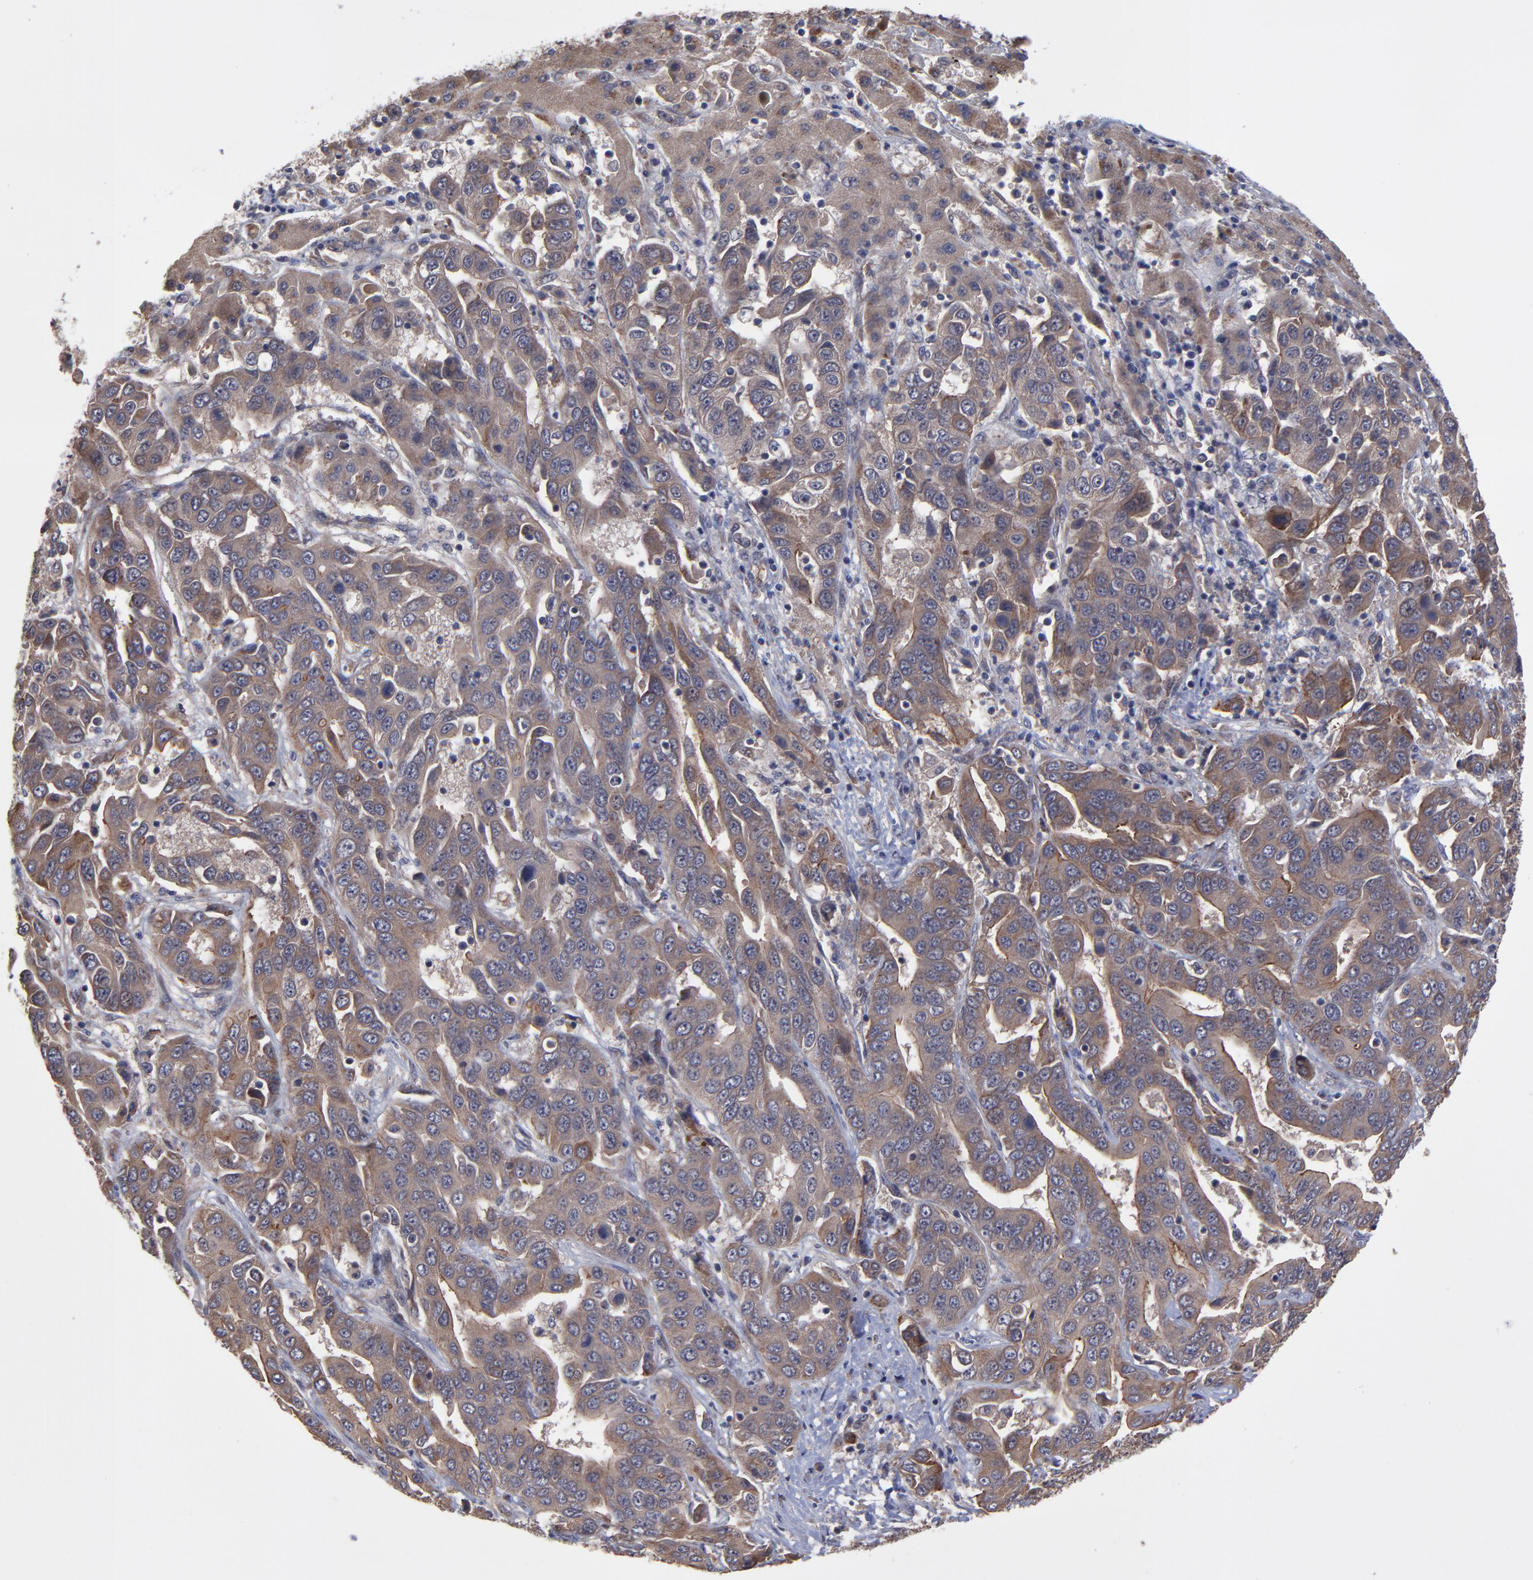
{"staining": {"intensity": "moderate", "quantity": ">75%", "location": "cytoplasmic/membranous"}, "tissue": "liver cancer", "cell_type": "Tumor cells", "image_type": "cancer", "snomed": [{"axis": "morphology", "description": "Cholangiocarcinoma"}, {"axis": "topography", "description": "Liver"}], "caption": "This image shows immunohistochemistry staining of human liver cancer (cholangiocarcinoma), with medium moderate cytoplasmic/membranous staining in about >75% of tumor cells.", "gene": "ZNF780B", "patient": {"sex": "female", "age": 52}}